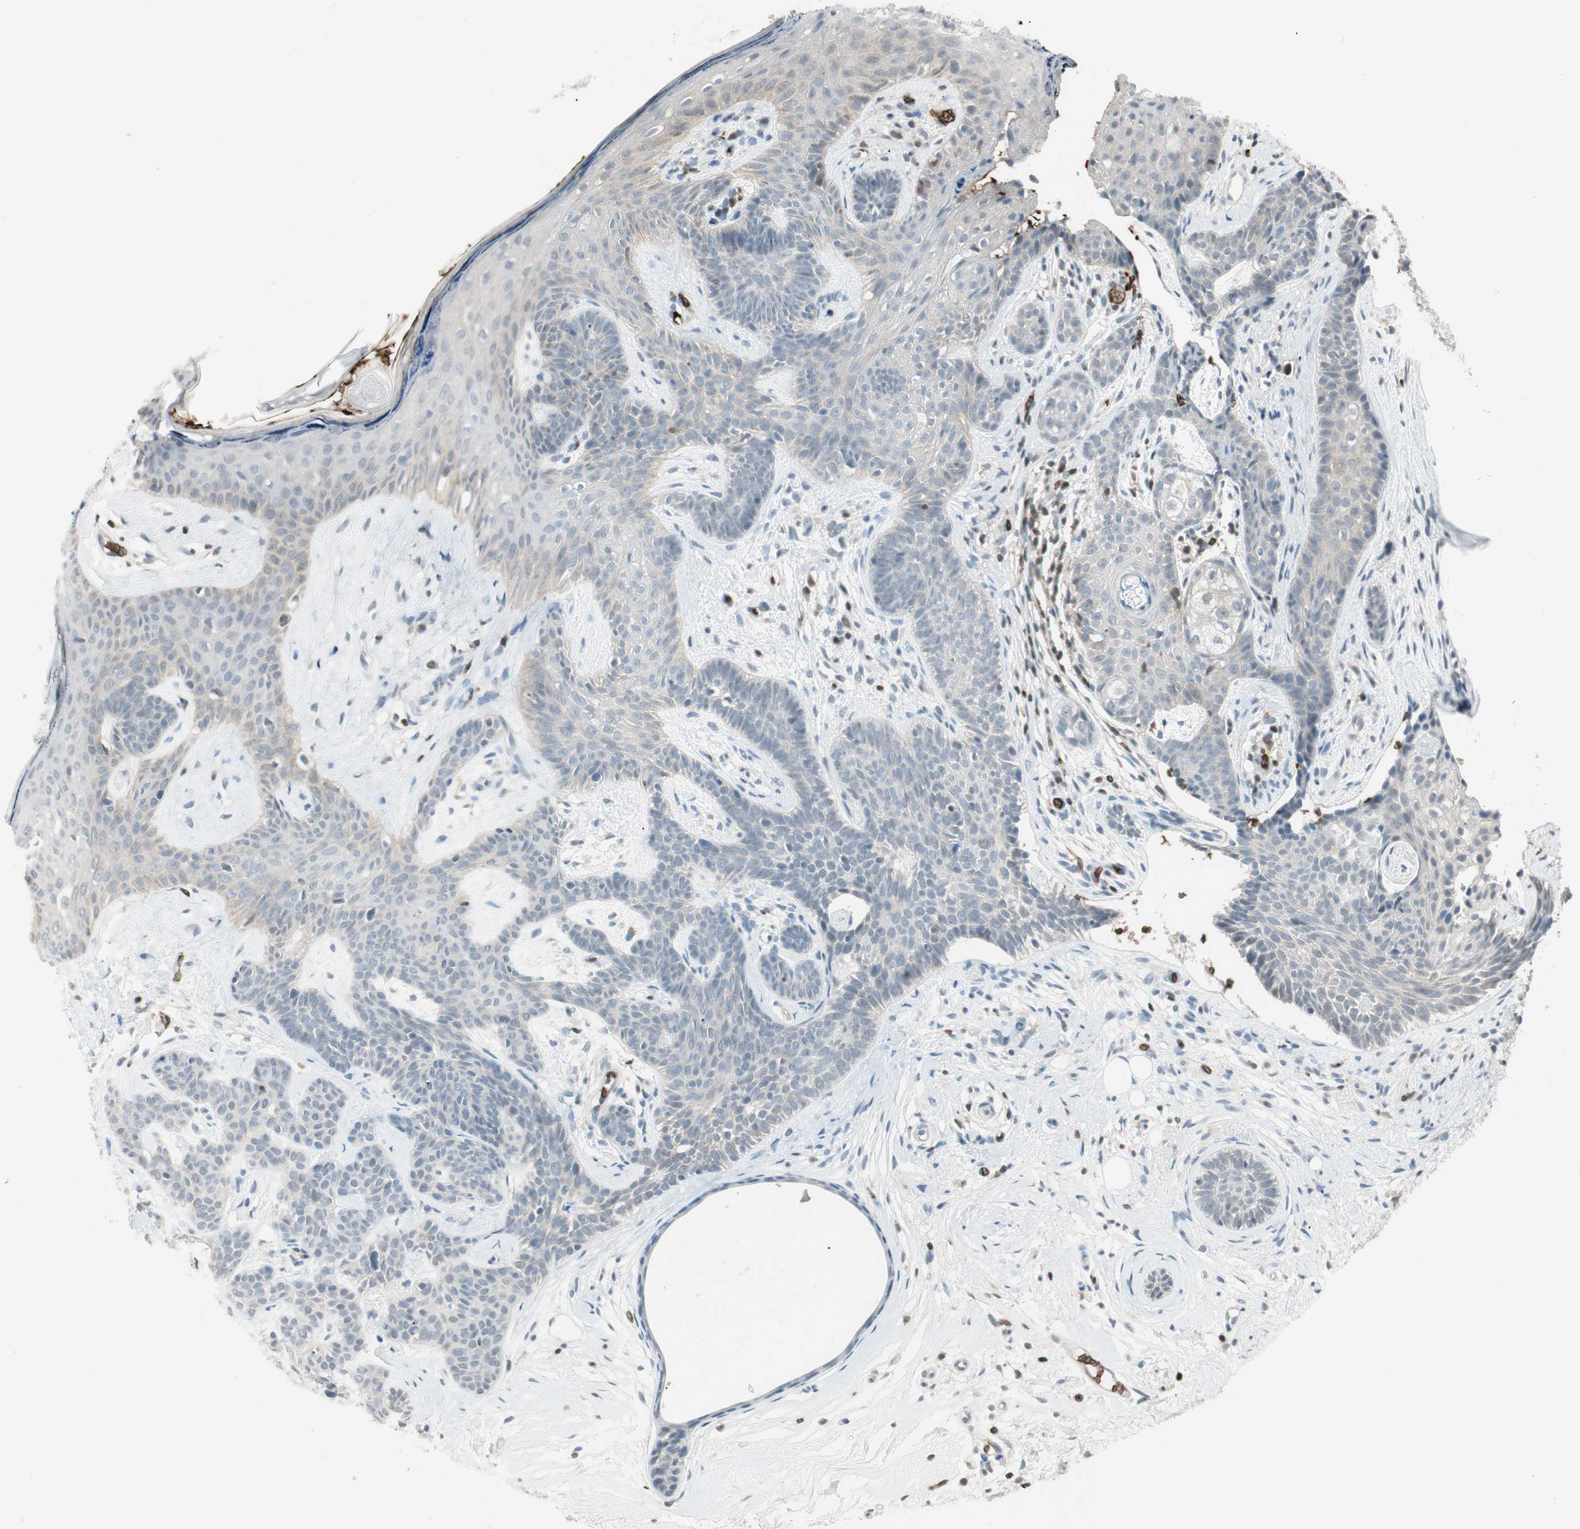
{"staining": {"intensity": "weak", "quantity": "<25%", "location": "cytoplasmic/membranous"}, "tissue": "skin cancer", "cell_type": "Tumor cells", "image_type": "cancer", "snomed": [{"axis": "morphology", "description": "Developmental malformation"}, {"axis": "morphology", "description": "Basal cell carcinoma"}, {"axis": "topography", "description": "Skin"}], "caption": "Immunohistochemistry (IHC) photomicrograph of skin basal cell carcinoma stained for a protein (brown), which exhibits no positivity in tumor cells. (DAB (3,3'-diaminobenzidine) IHC, high magnification).", "gene": "MAP4K1", "patient": {"sex": "female", "age": 62}}